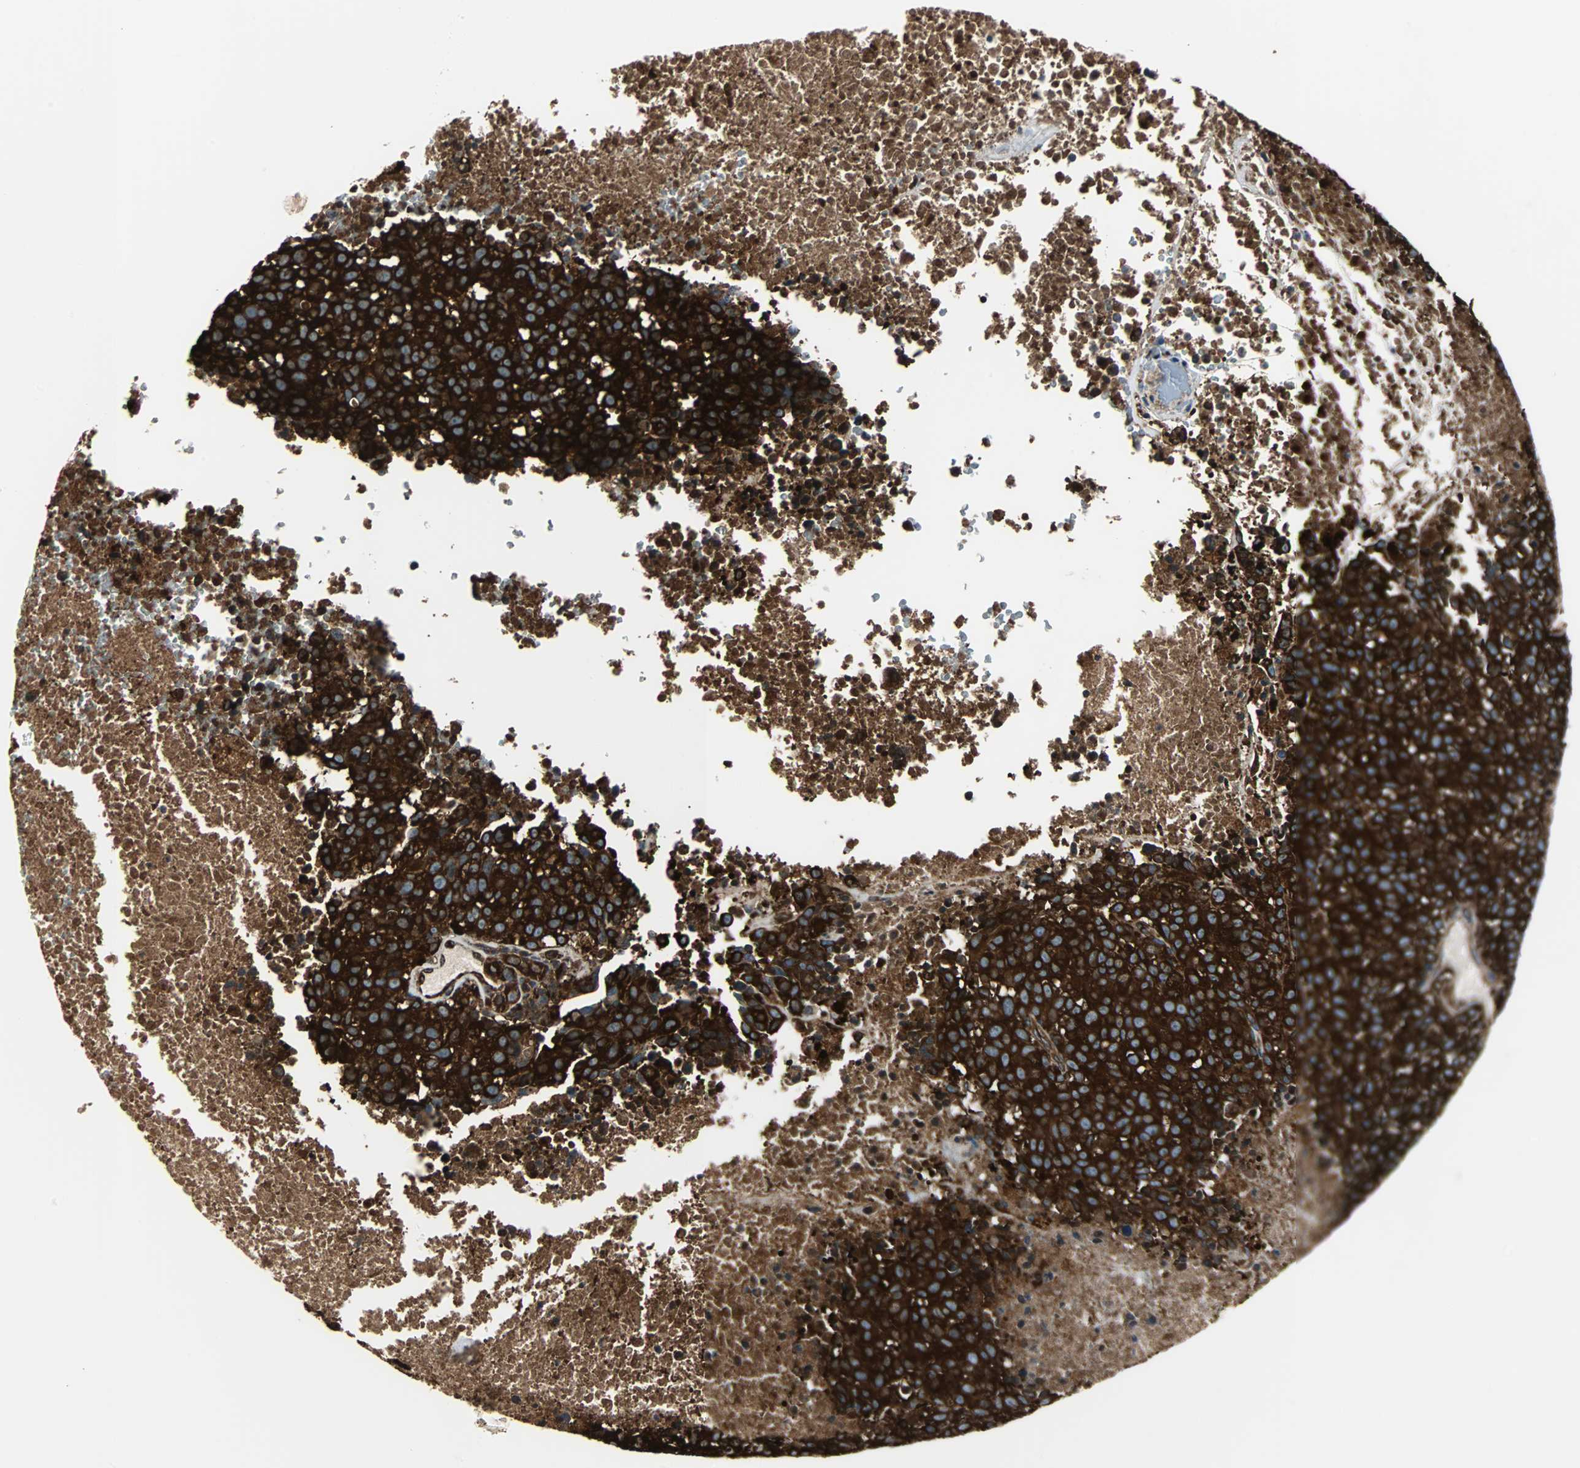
{"staining": {"intensity": "strong", "quantity": ">75%", "location": "cytoplasmic/membranous"}, "tissue": "melanoma", "cell_type": "Tumor cells", "image_type": "cancer", "snomed": [{"axis": "morphology", "description": "Malignant melanoma, Metastatic site"}, {"axis": "topography", "description": "Cerebral cortex"}], "caption": "Immunohistochemistry staining of melanoma, which exhibits high levels of strong cytoplasmic/membranous positivity in approximately >75% of tumor cells indicating strong cytoplasmic/membranous protein expression. The staining was performed using DAB (3,3'-diaminobenzidine) (brown) for protein detection and nuclei were counterstained in hematoxylin (blue).", "gene": "RELA", "patient": {"sex": "female", "age": 52}}